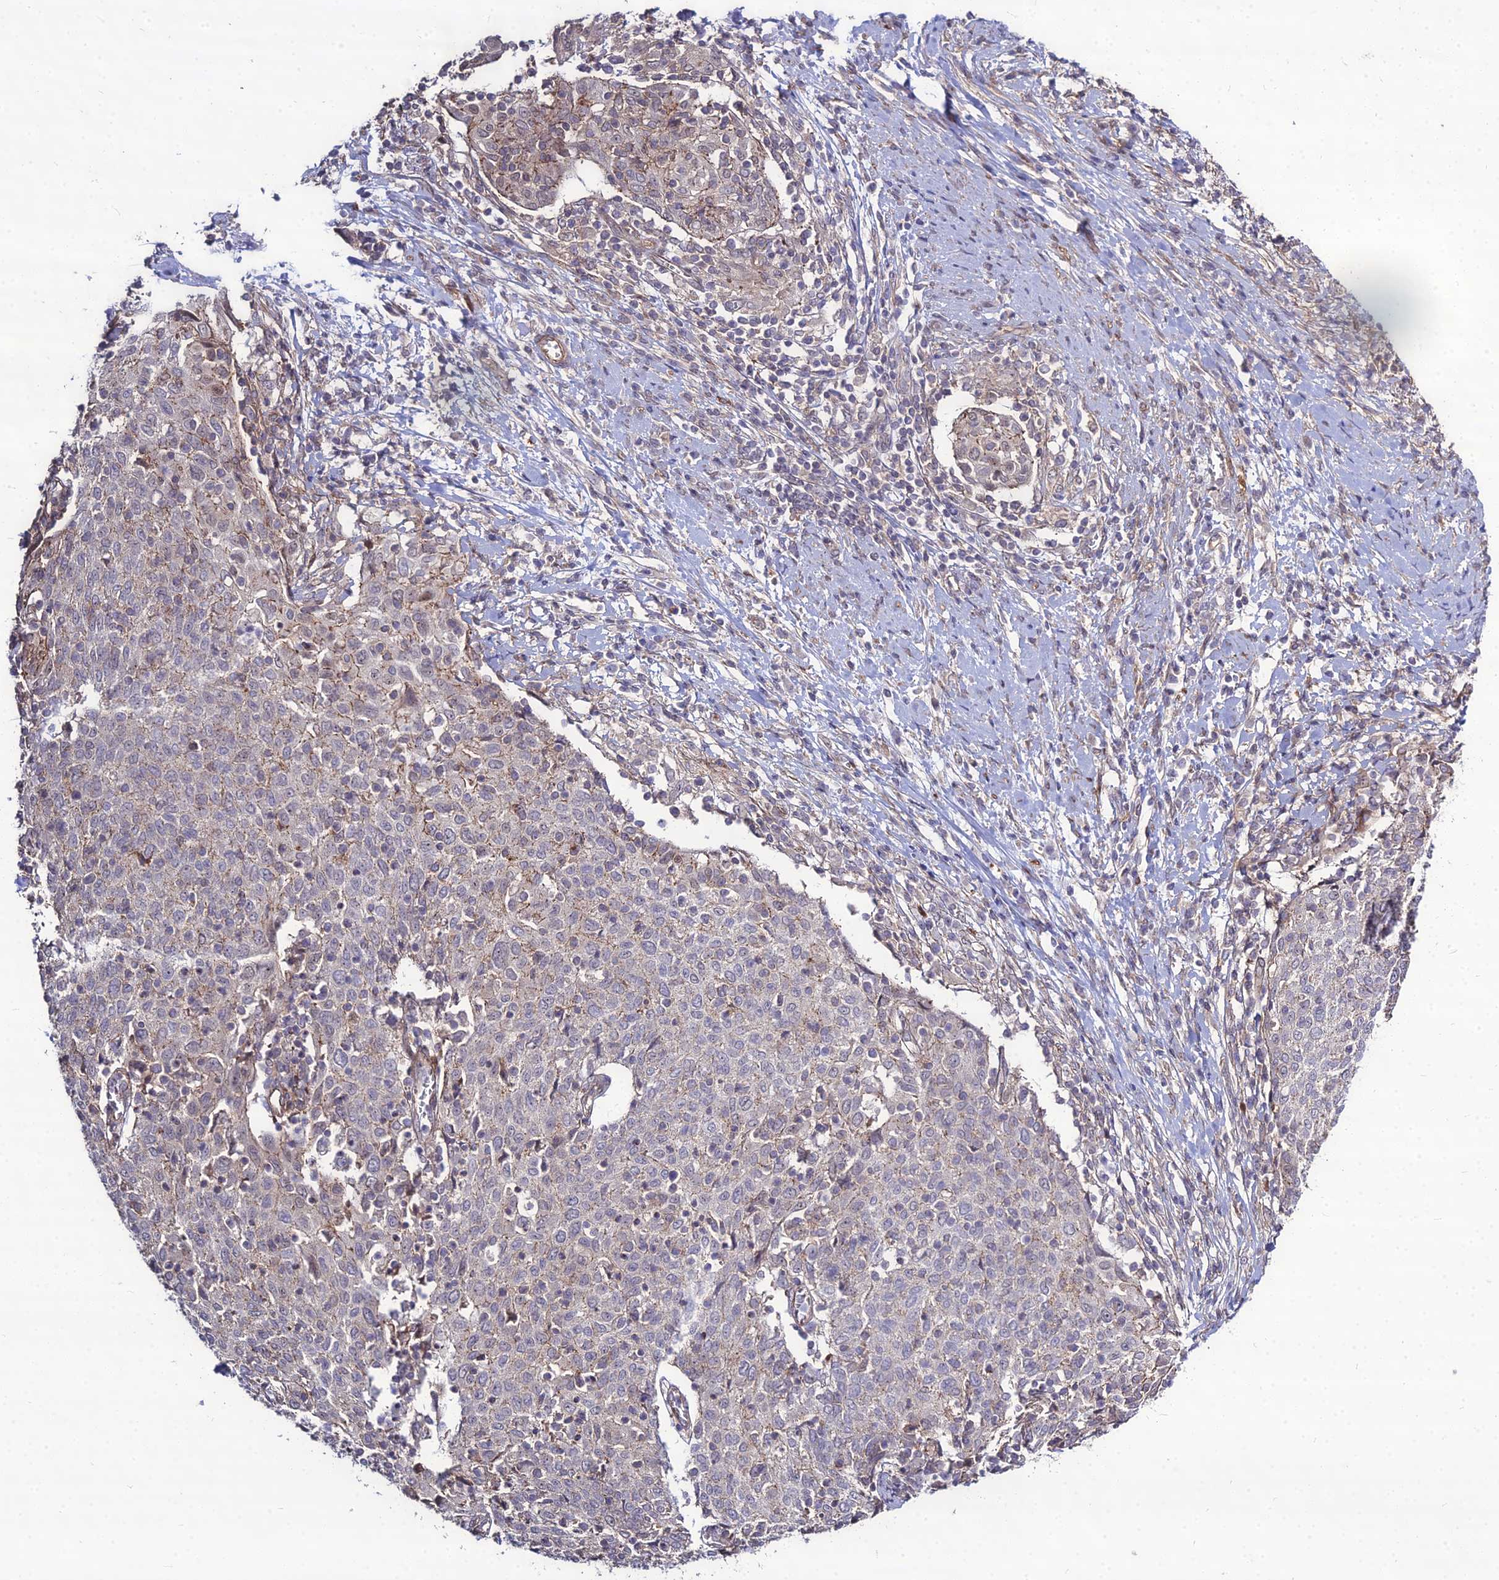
{"staining": {"intensity": "negative", "quantity": "none", "location": "none"}, "tissue": "cervical cancer", "cell_type": "Tumor cells", "image_type": "cancer", "snomed": [{"axis": "morphology", "description": "Squamous cell carcinoma, NOS"}, {"axis": "topography", "description": "Cervix"}], "caption": "There is no significant expression in tumor cells of squamous cell carcinoma (cervical).", "gene": "TSPYL2", "patient": {"sex": "female", "age": 52}}